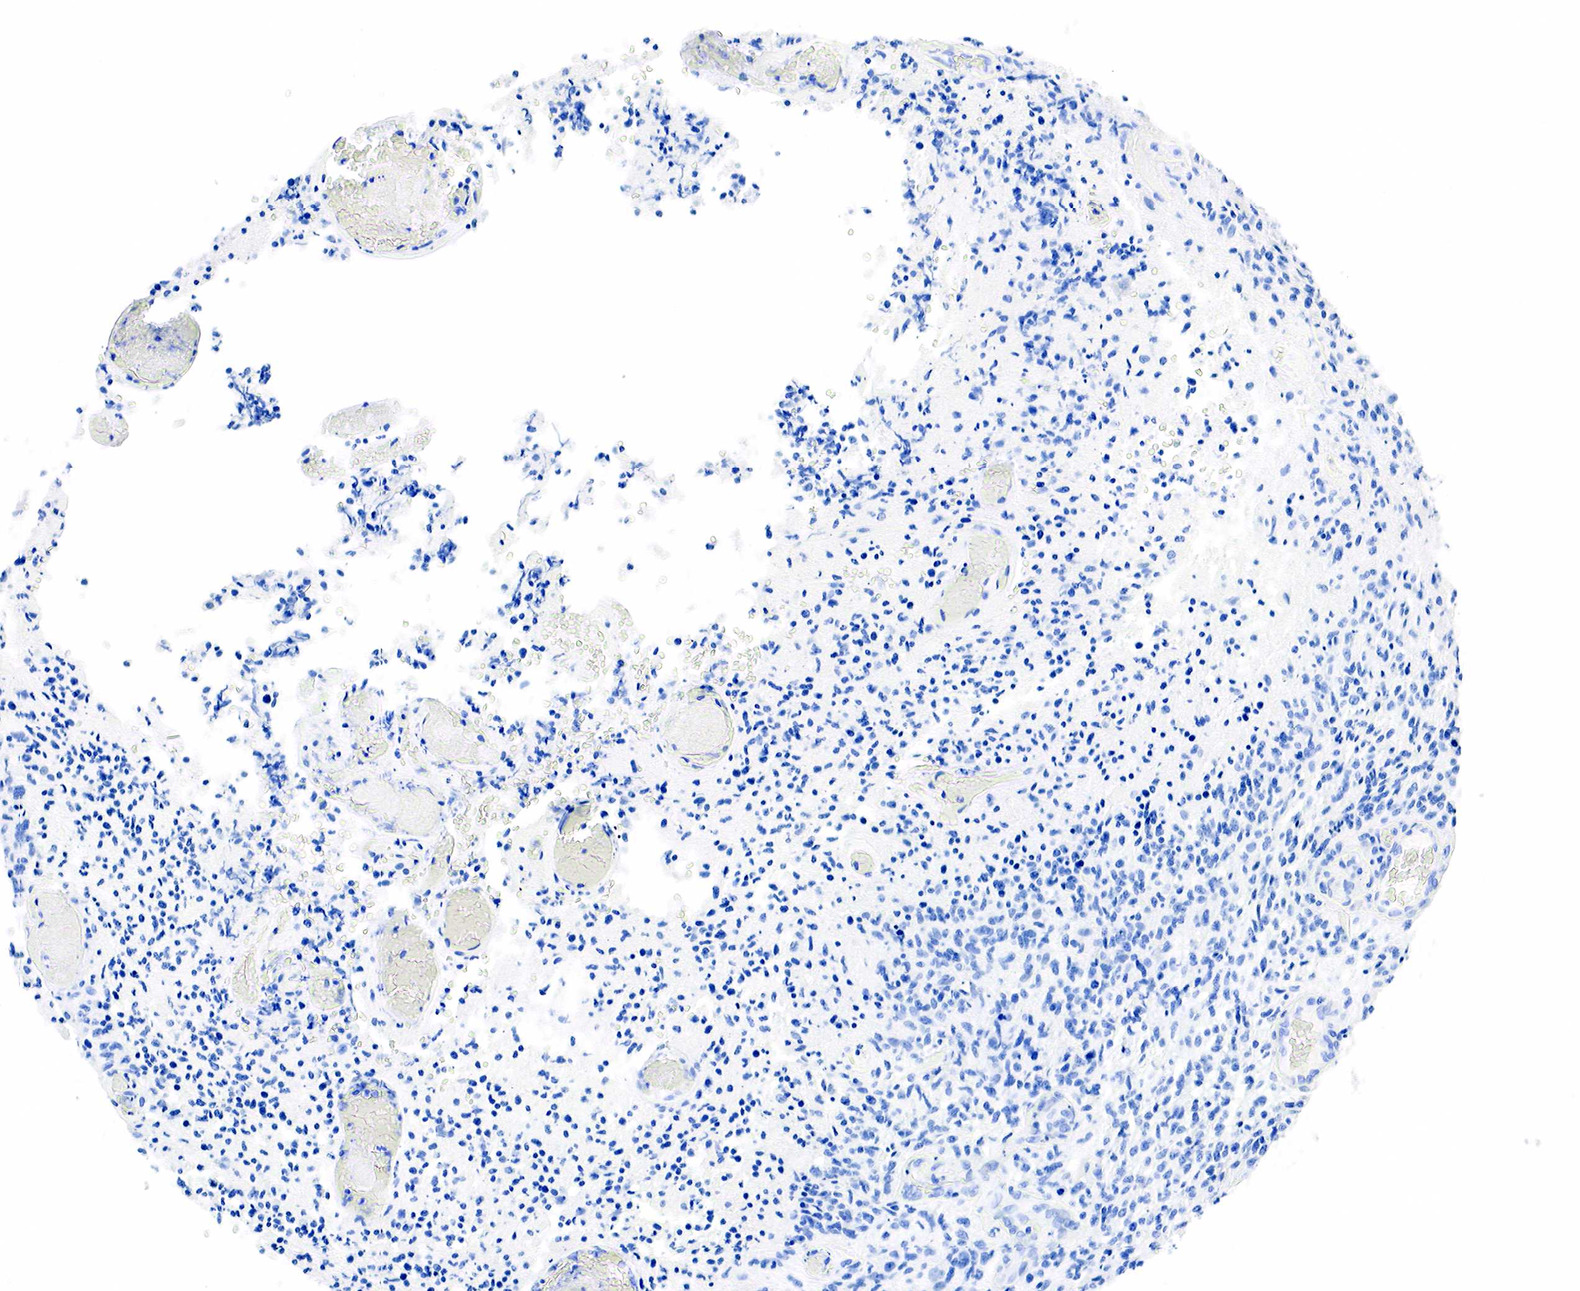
{"staining": {"intensity": "negative", "quantity": "none", "location": "none"}, "tissue": "glioma", "cell_type": "Tumor cells", "image_type": "cancer", "snomed": [{"axis": "morphology", "description": "Glioma, malignant, High grade"}, {"axis": "topography", "description": "Brain"}], "caption": "An image of malignant glioma (high-grade) stained for a protein reveals no brown staining in tumor cells. (IHC, brightfield microscopy, high magnification).", "gene": "PTH", "patient": {"sex": "male", "age": 36}}